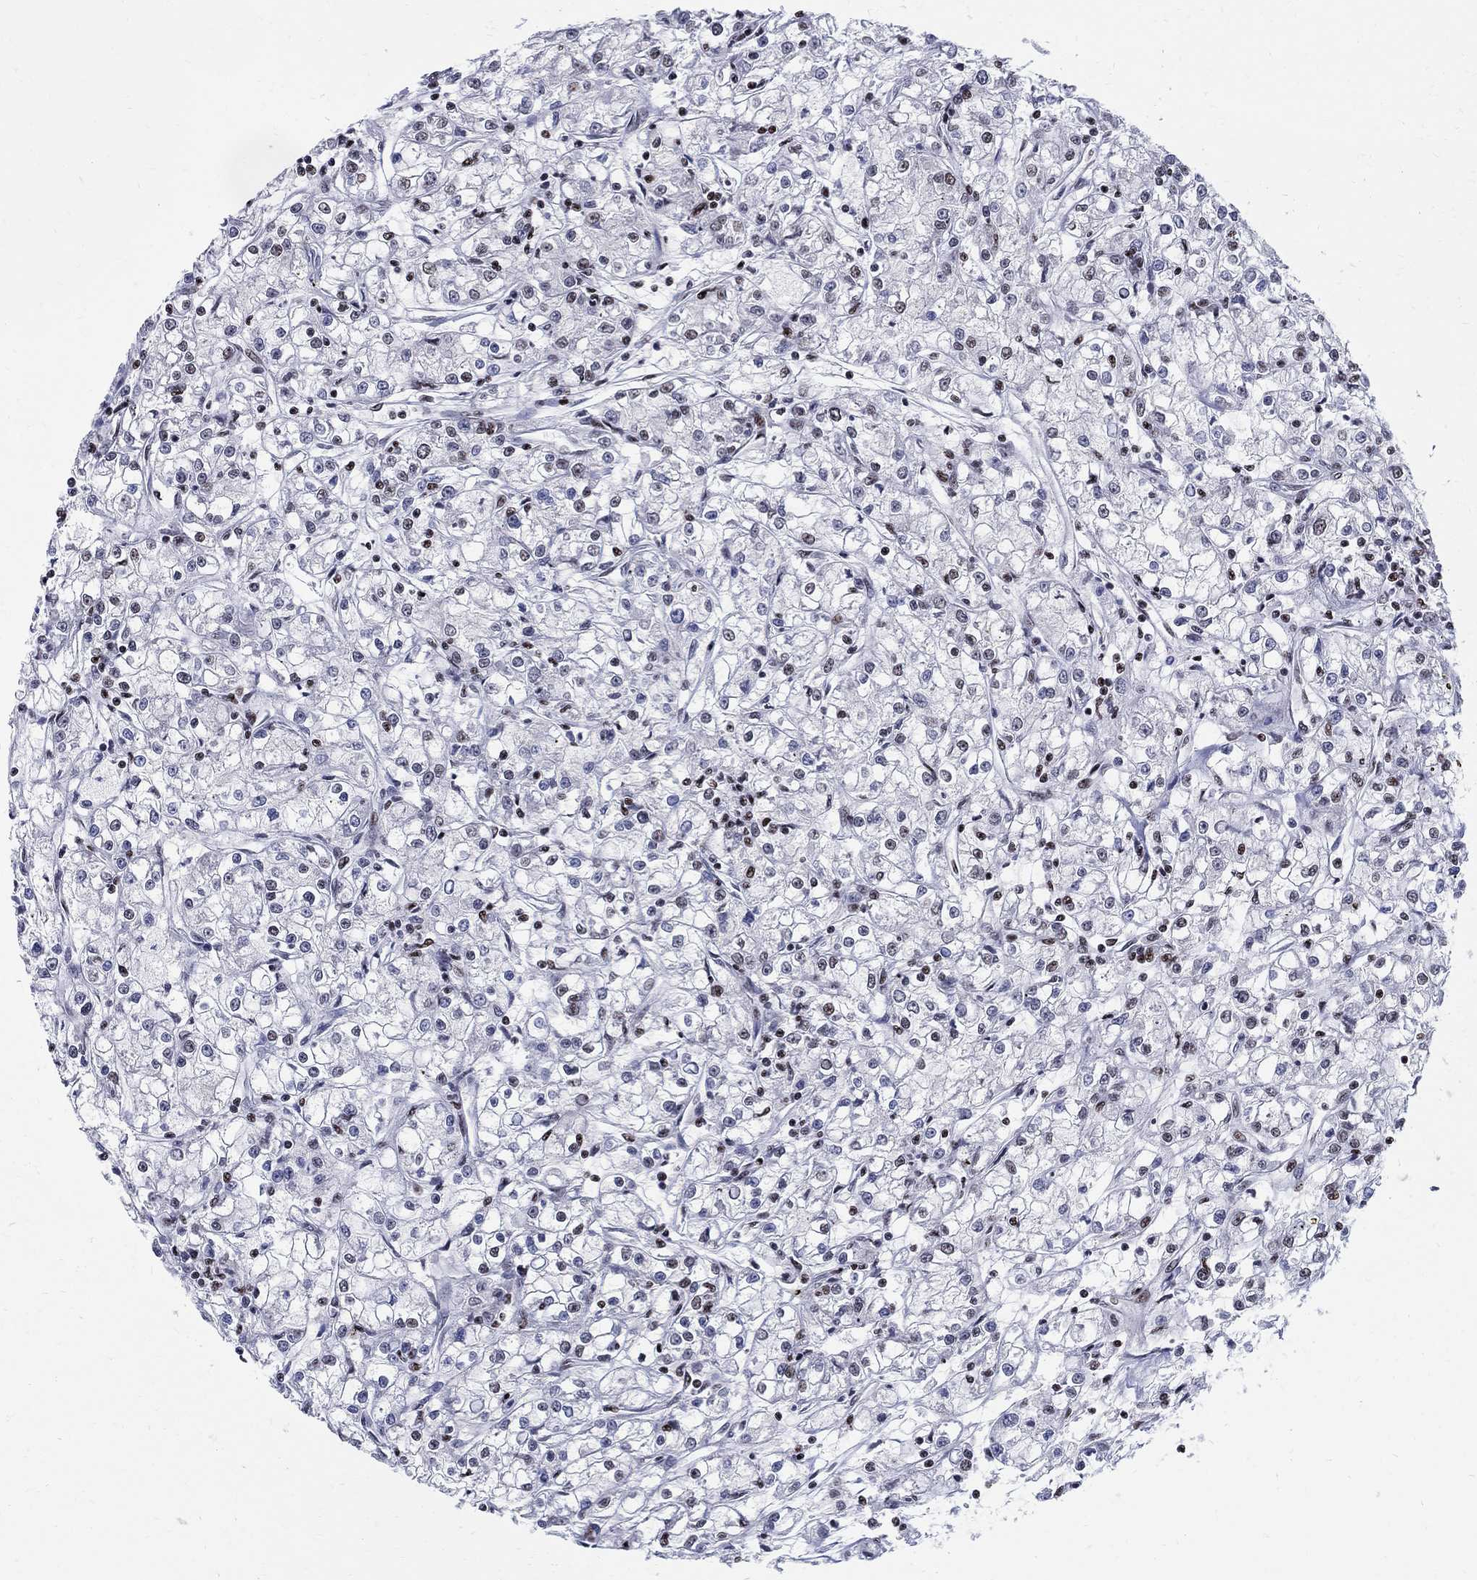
{"staining": {"intensity": "weak", "quantity": "<25%", "location": "nuclear"}, "tissue": "renal cancer", "cell_type": "Tumor cells", "image_type": "cancer", "snomed": [{"axis": "morphology", "description": "Adenocarcinoma, NOS"}, {"axis": "topography", "description": "Kidney"}], "caption": "There is no significant staining in tumor cells of adenocarcinoma (renal).", "gene": "FBXO16", "patient": {"sex": "female", "age": 59}}